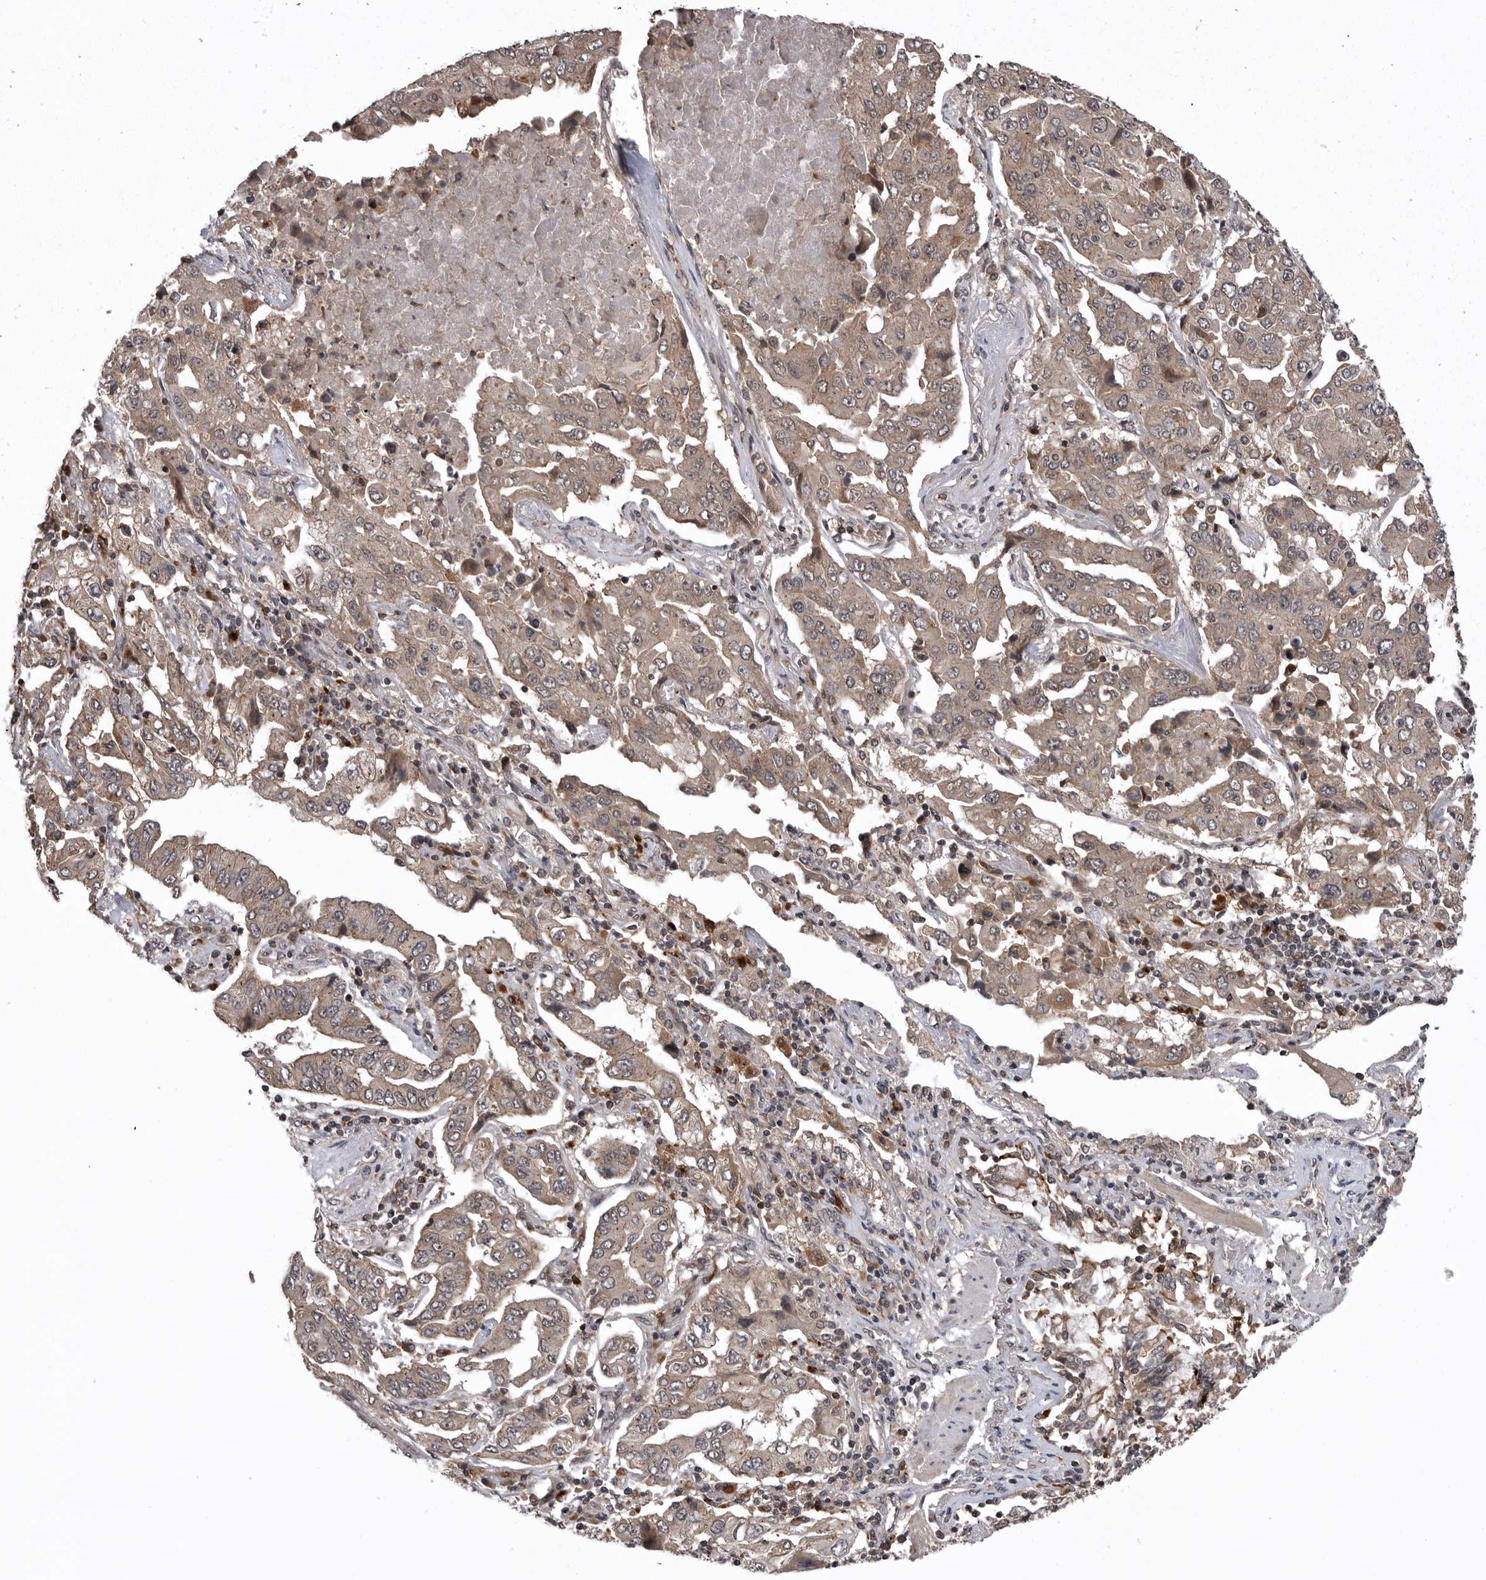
{"staining": {"intensity": "weak", "quantity": ">75%", "location": "cytoplasmic/membranous"}, "tissue": "lung cancer", "cell_type": "Tumor cells", "image_type": "cancer", "snomed": [{"axis": "morphology", "description": "Adenocarcinoma, NOS"}, {"axis": "topography", "description": "Lung"}], "caption": "A micrograph showing weak cytoplasmic/membranous positivity in approximately >75% of tumor cells in lung adenocarcinoma, as visualized by brown immunohistochemical staining.", "gene": "AOAH", "patient": {"sex": "female", "age": 65}}